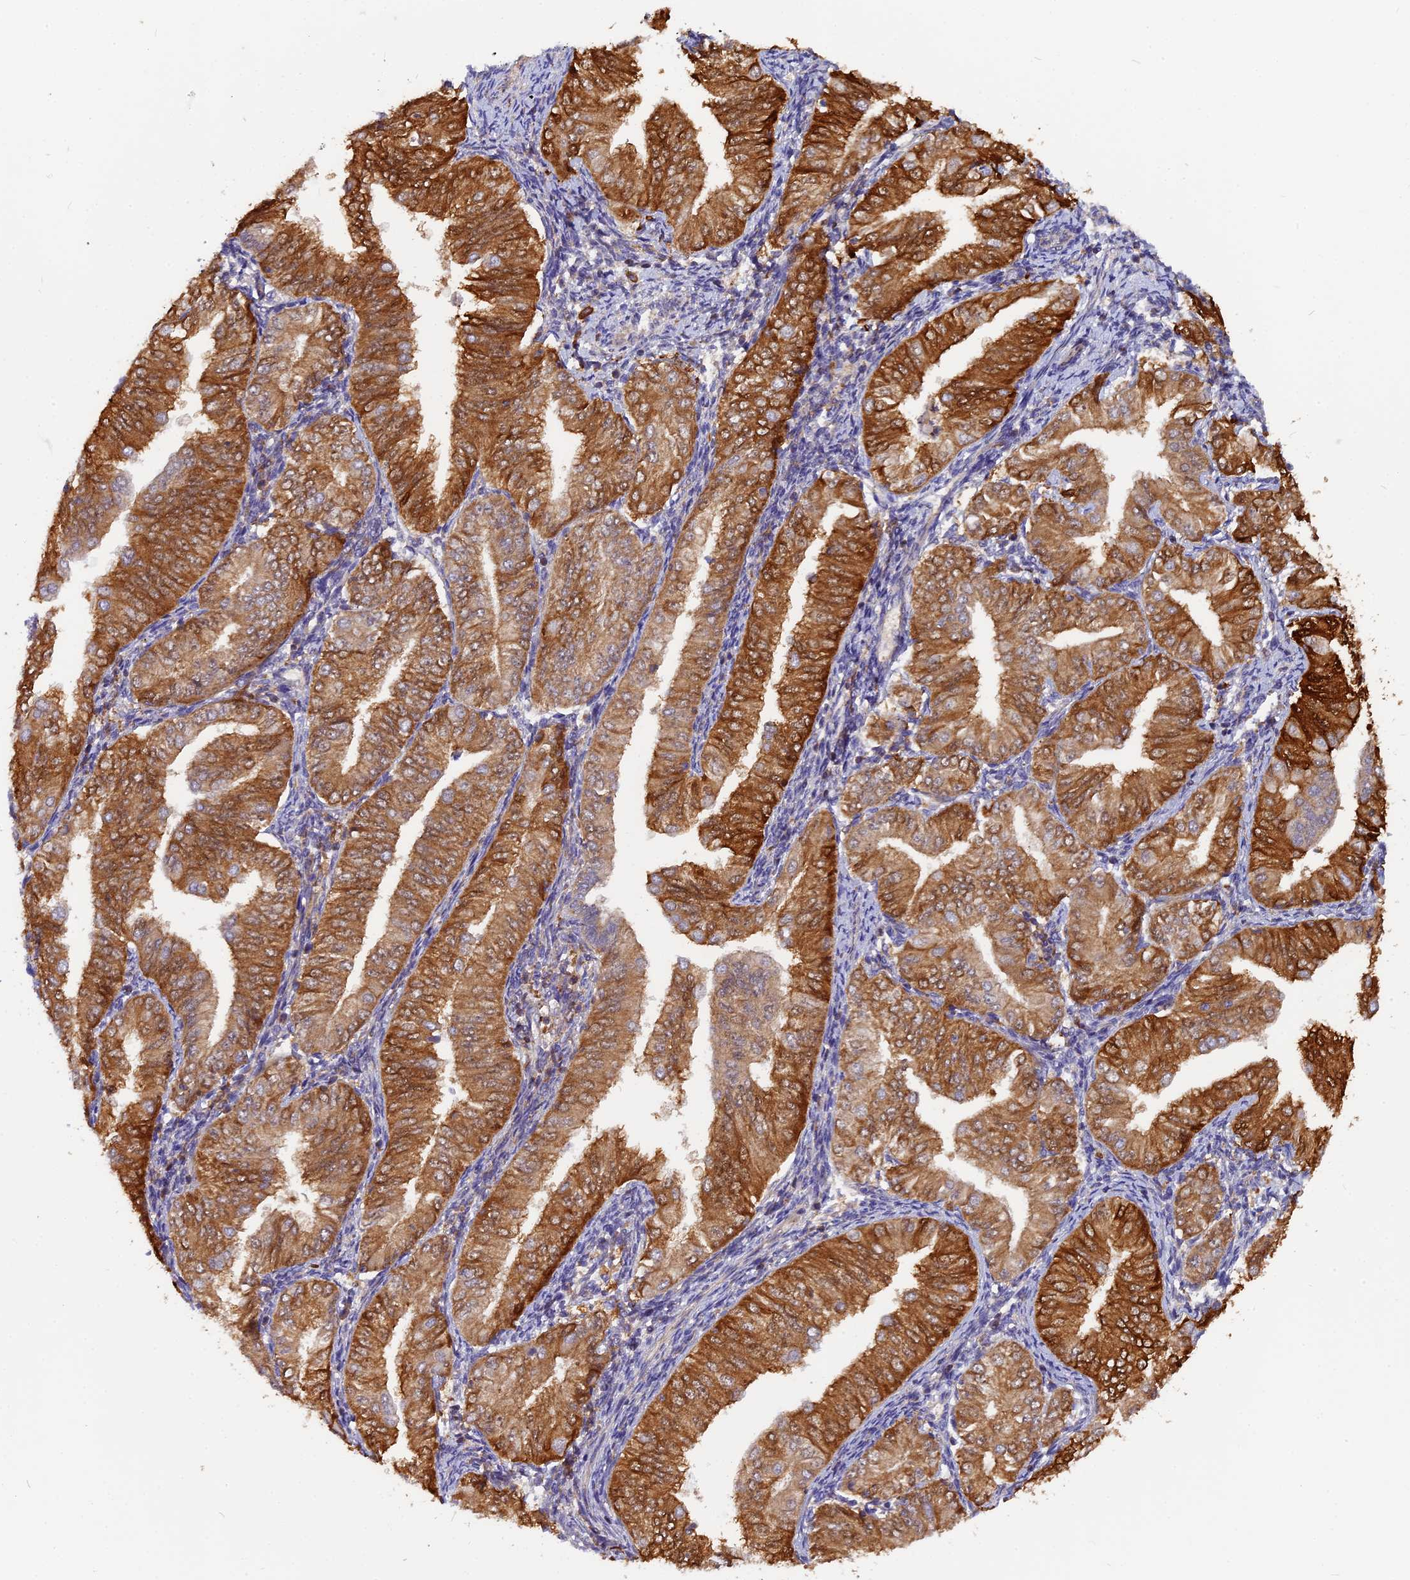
{"staining": {"intensity": "strong", "quantity": ">75%", "location": "cytoplasmic/membranous"}, "tissue": "endometrial cancer", "cell_type": "Tumor cells", "image_type": "cancer", "snomed": [{"axis": "morphology", "description": "Normal tissue, NOS"}, {"axis": "morphology", "description": "Adenocarcinoma, NOS"}, {"axis": "topography", "description": "Endometrium"}], "caption": "Adenocarcinoma (endometrial) tissue demonstrates strong cytoplasmic/membranous expression in approximately >75% of tumor cells, visualized by immunohistochemistry. The protein is stained brown, and the nuclei are stained in blue (DAB IHC with brightfield microscopy, high magnification).", "gene": "MYO9B", "patient": {"sex": "female", "age": 53}}